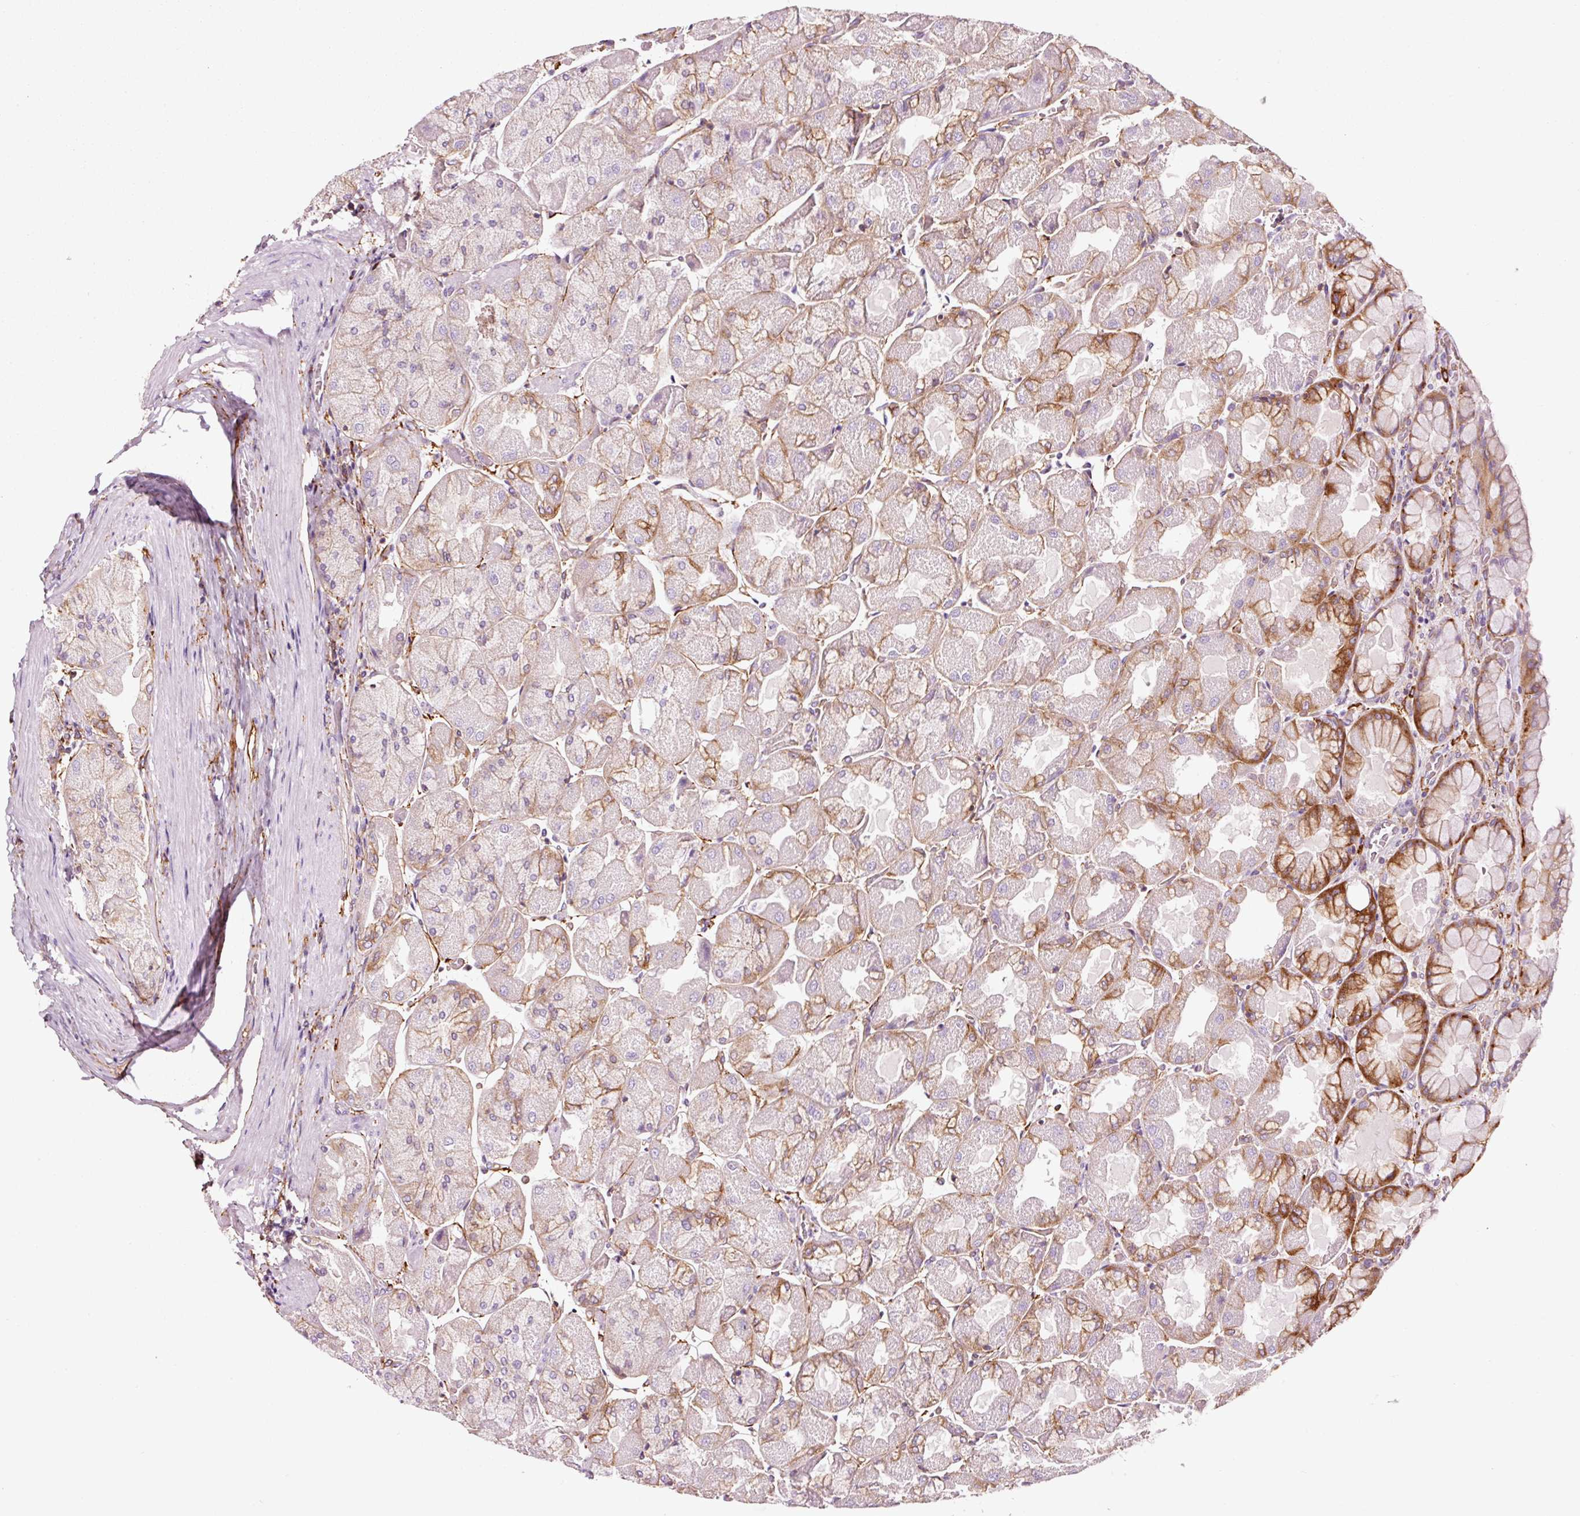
{"staining": {"intensity": "moderate", "quantity": "25%-75%", "location": "cytoplasmic/membranous"}, "tissue": "stomach", "cell_type": "Glandular cells", "image_type": "normal", "snomed": [{"axis": "morphology", "description": "Normal tissue, NOS"}, {"axis": "topography", "description": "Stomach"}], "caption": "The immunohistochemical stain highlights moderate cytoplasmic/membranous staining in glandular cells of normal stomach.", "gene": "ADD3", "patient": {"sex": "female", "age": 61}}